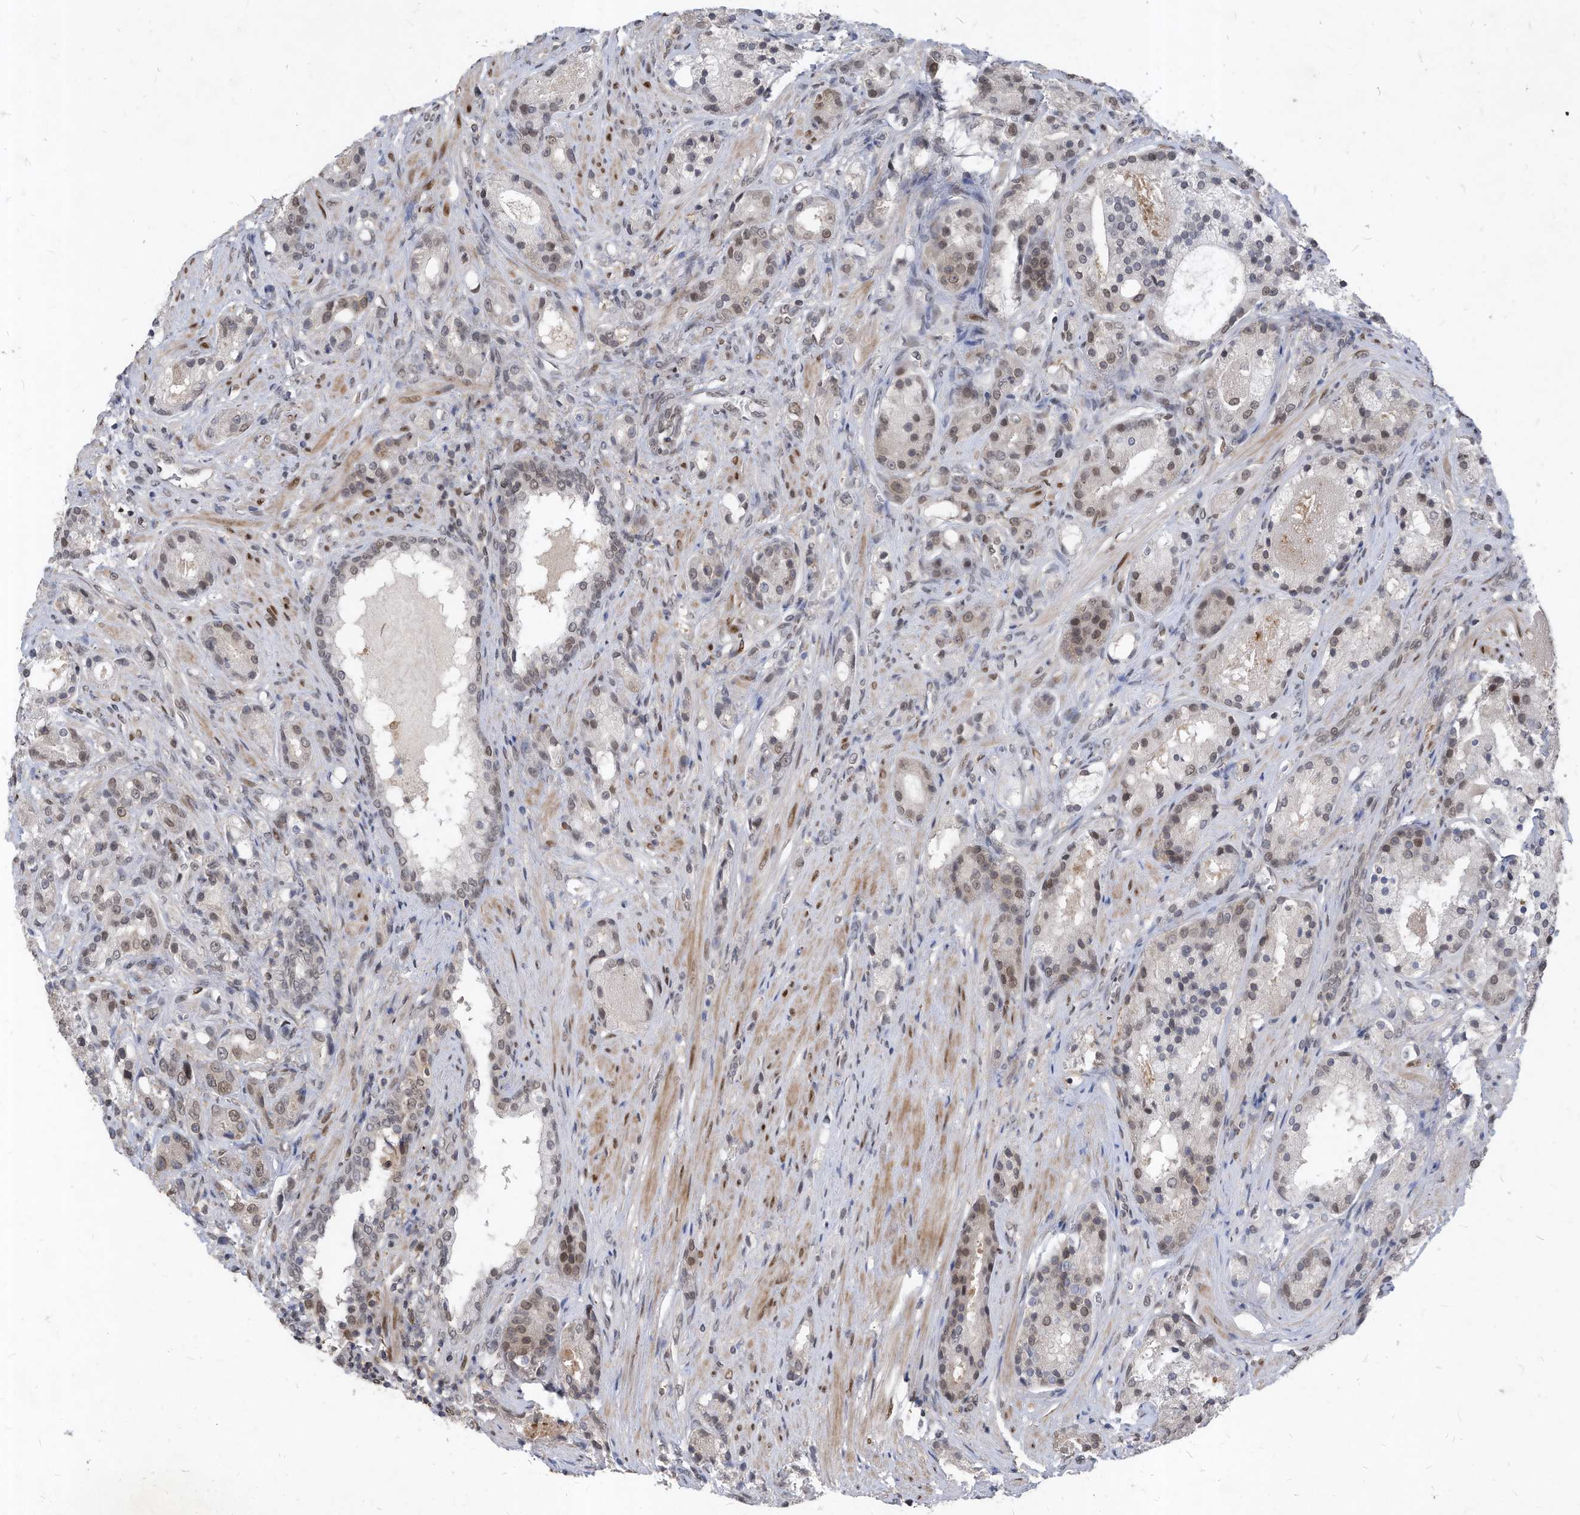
{"staining": {"intensity": "moderate", "quantity": "25%-75%", "location": "nuclear"}, "tissue": "prostate cancer", "cell_type": "Tumor cells", "image_type": "cancer", "snomed": [{"axis": "morphology", "description": "Adenocarcinoma, High grade"}, {"axis": "topography", "description": "Prostate"}], "caption": "A medium amount of moderate nuclear positivity is appreciated in approximately 25%-75% of tumor cells in prostate cancer tissue. (brown staining indicates protein expression, while blue staining denotes nuclei).", "gene": "KPNB1", "patient": {"sex": "male", "age": 60}}